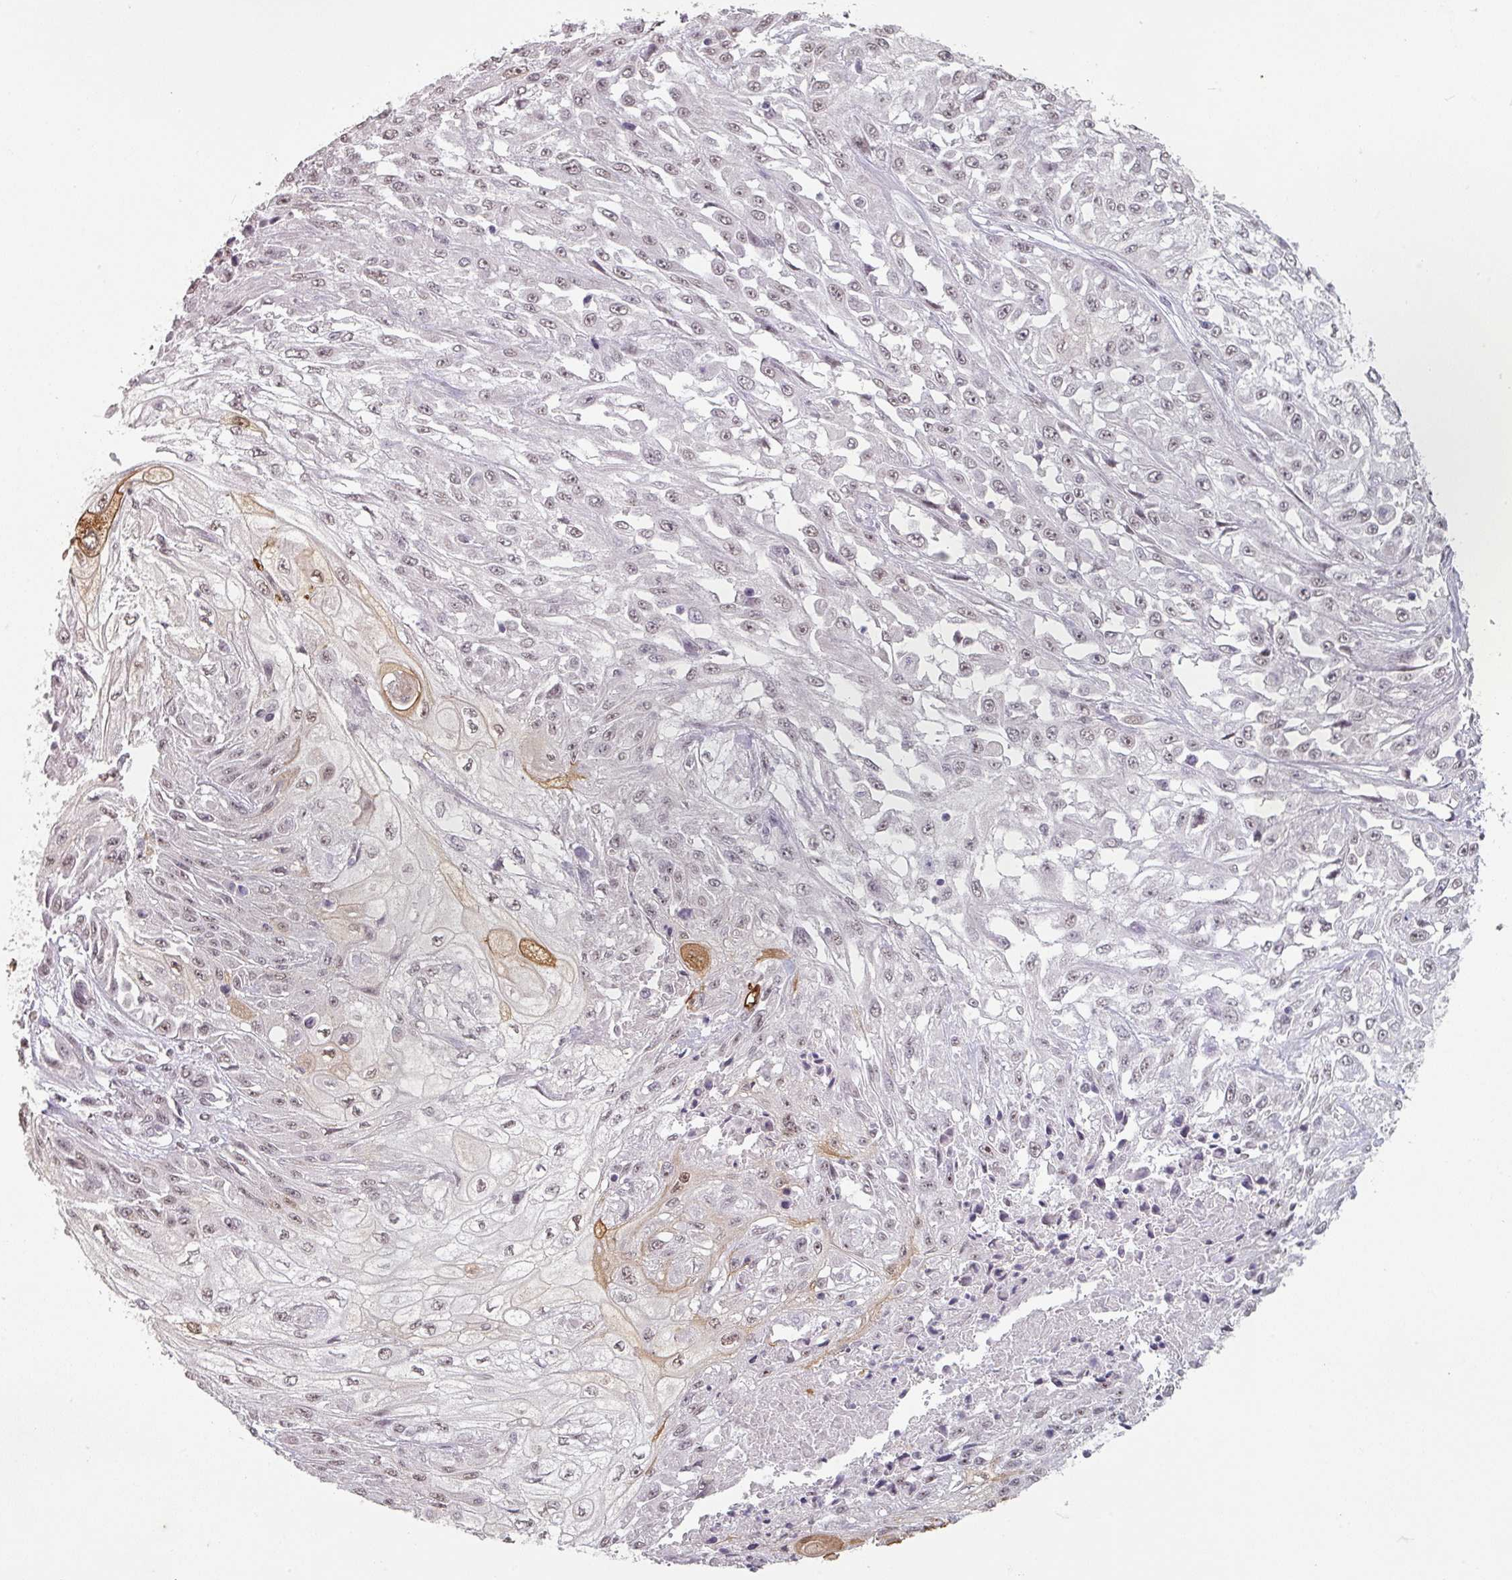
{"staining": {"intensity": "strong", "quantity": "<25%", "location": "cytoplasmic/membranous,nuclear"}, "tissue": "skin cancer", "cell_type": "Tumor cells", "image_type": "cancer", "snomed": [{"axis": "morphology", "description": "Squamous cell carcinoma, NOS"}, {"axis": "morphology", "description": "Squamous cell carcinoma, metastatic, NOS"}, {"axis": "topography", "description": "Skin"}, {"axis": "topography", "description": "Lymph node"}], "caption": "Skin cancer stained with IHC reveals strong cytoplasmic/membranous and nuclear expression in about <25% of tumor cells. (DAB (3,3'-diaminobenzidine) IHC with brightfield microscopy, high magnification).", "gene": "SPRR1A", "patient": {"sex": "male", "age": 75}}